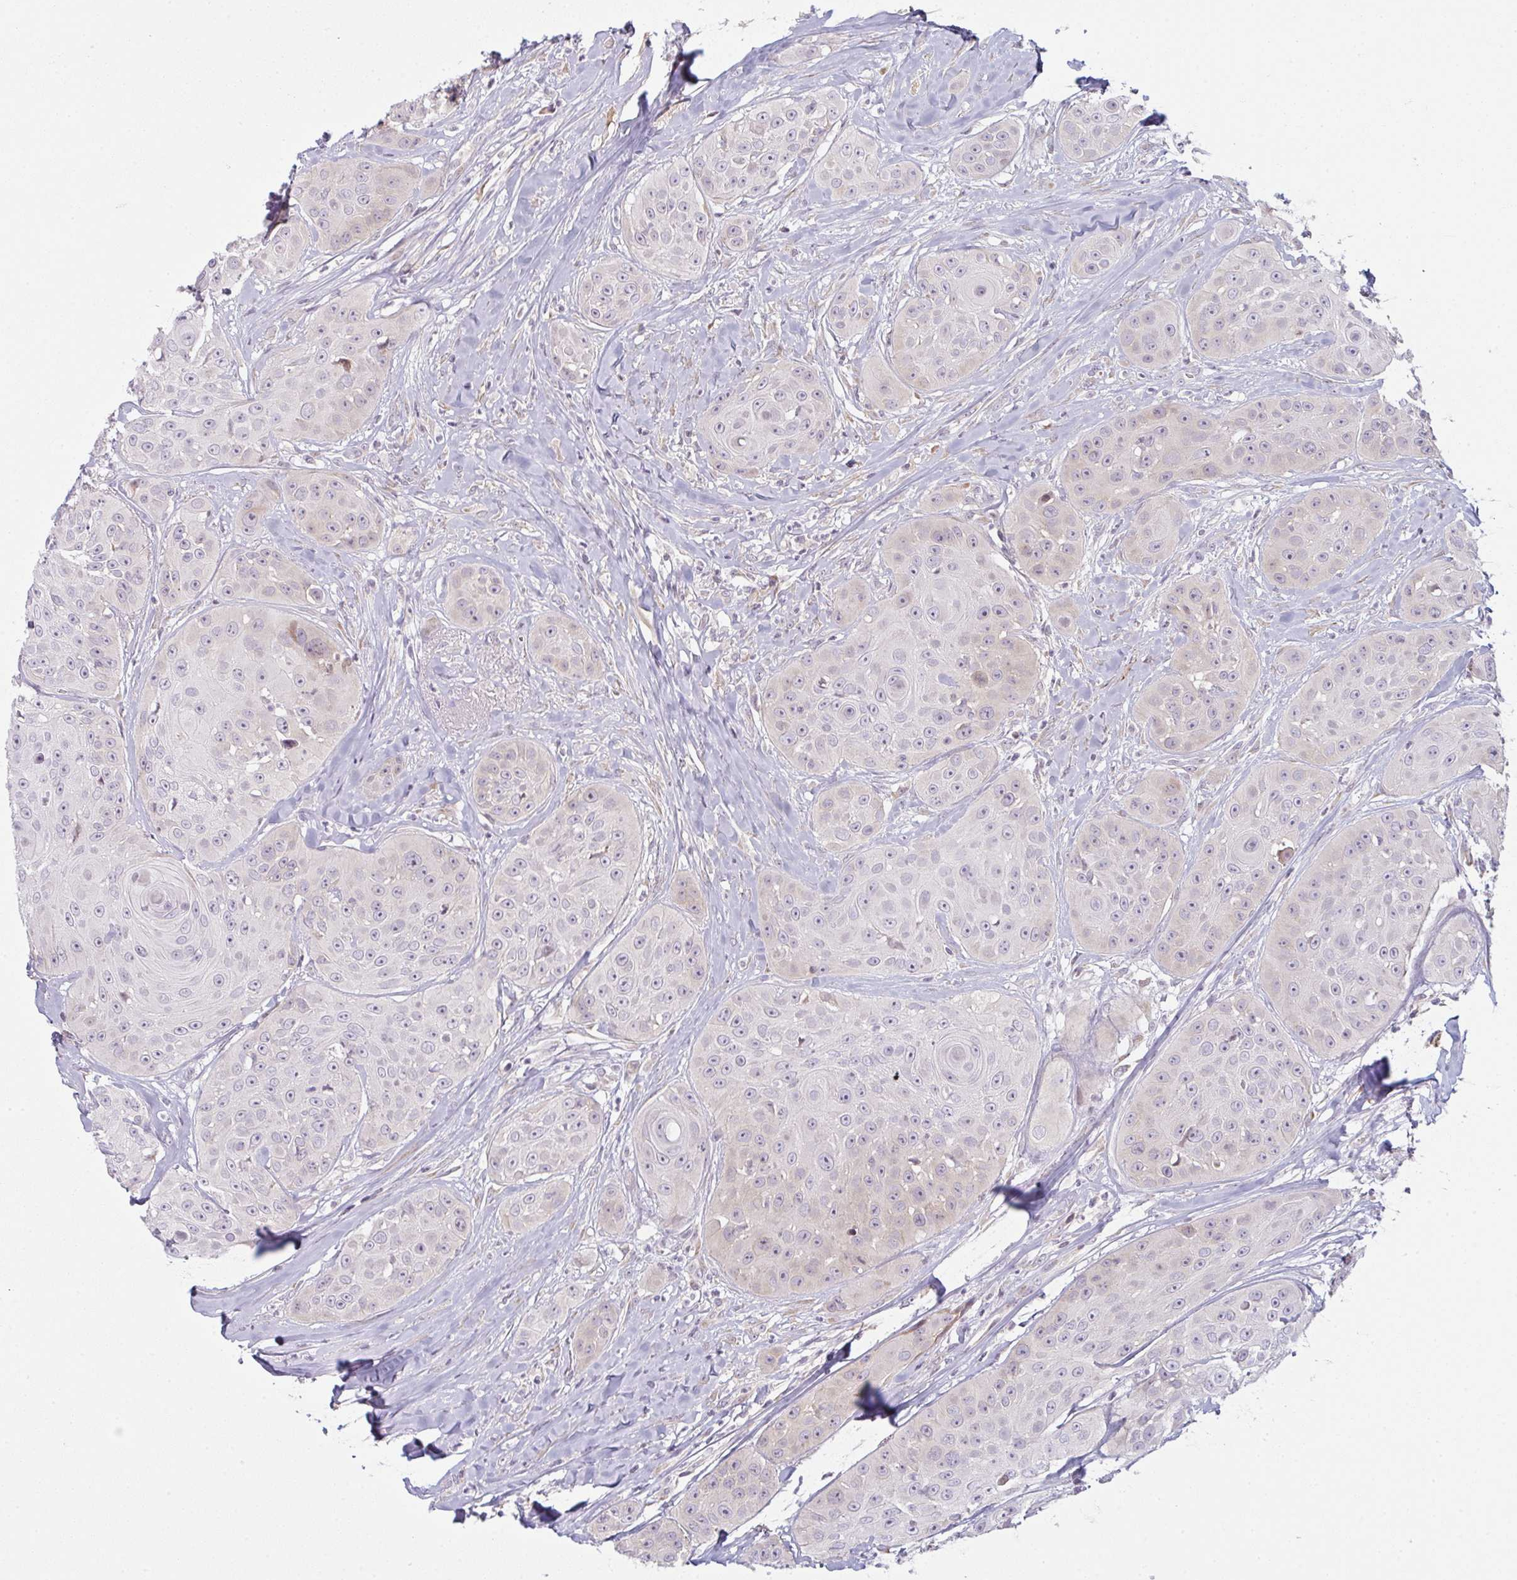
{"staining": {"intensity": "weak", "quantity": "<25%", "location": "cytoplasmic/membranous"}, "tissue": "head and neck cancer", "cell_type": "Tumor cells", "image_type": "cancer", "snomed": [{"axis": "morphology", "description": "Squamous cell carcinoma, NOS"}, {"axis": "topography", "description": "Head-Neck"}], "caption": "This is a histopathology image of immunohistochemistry (IHC) staining of head and neck squamous cell carcinoma, which shows no staining in tumor cells. (DAB immunohistochemistry visualized using brightfield microscopy, high magnification).", "gene": "TMEM237", "patient": {"sex": "male", "age": 83}}